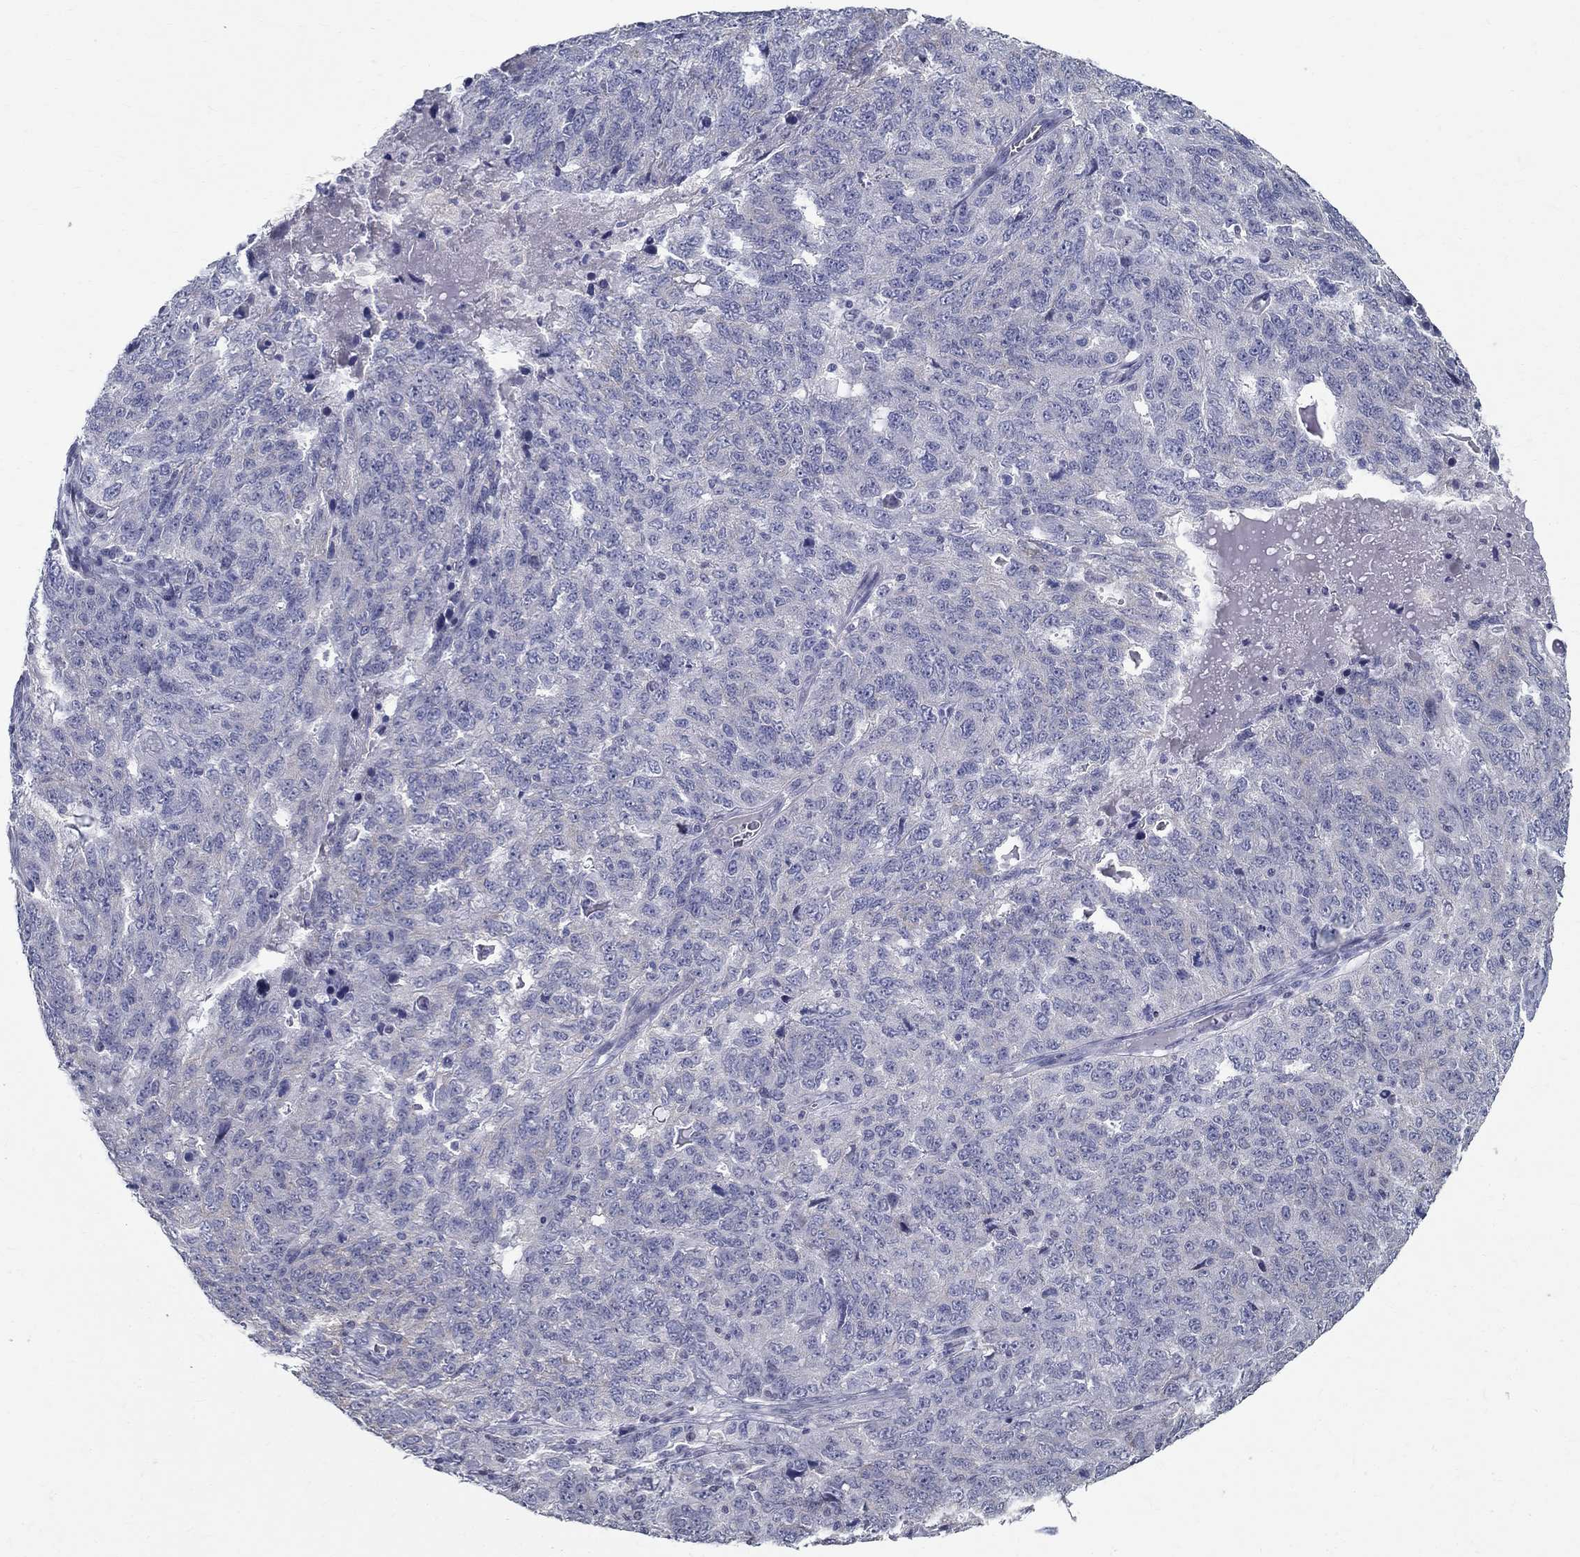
{"staining": {"intensity": "negative", "quantity": "none", "location": "none"}, "tissue": "ovarian cancer", "cell_type": "Tumor cells", "image_type": "cancer", "snomed": [{"axis": "morphology", "description": "Cystadenocarcinoma, serous, NOS"}, {"axis": "topography", "description": "Ovary"}], "caption": "Immunohistochemistry micrograph of human ovarian cancer (serous cystadenocarcinoma) stained for a protein (brown), which displays no positivity in tumor cells.", "gene": "GUCA1A", "patient": {"sex": "female", "age": 71}}